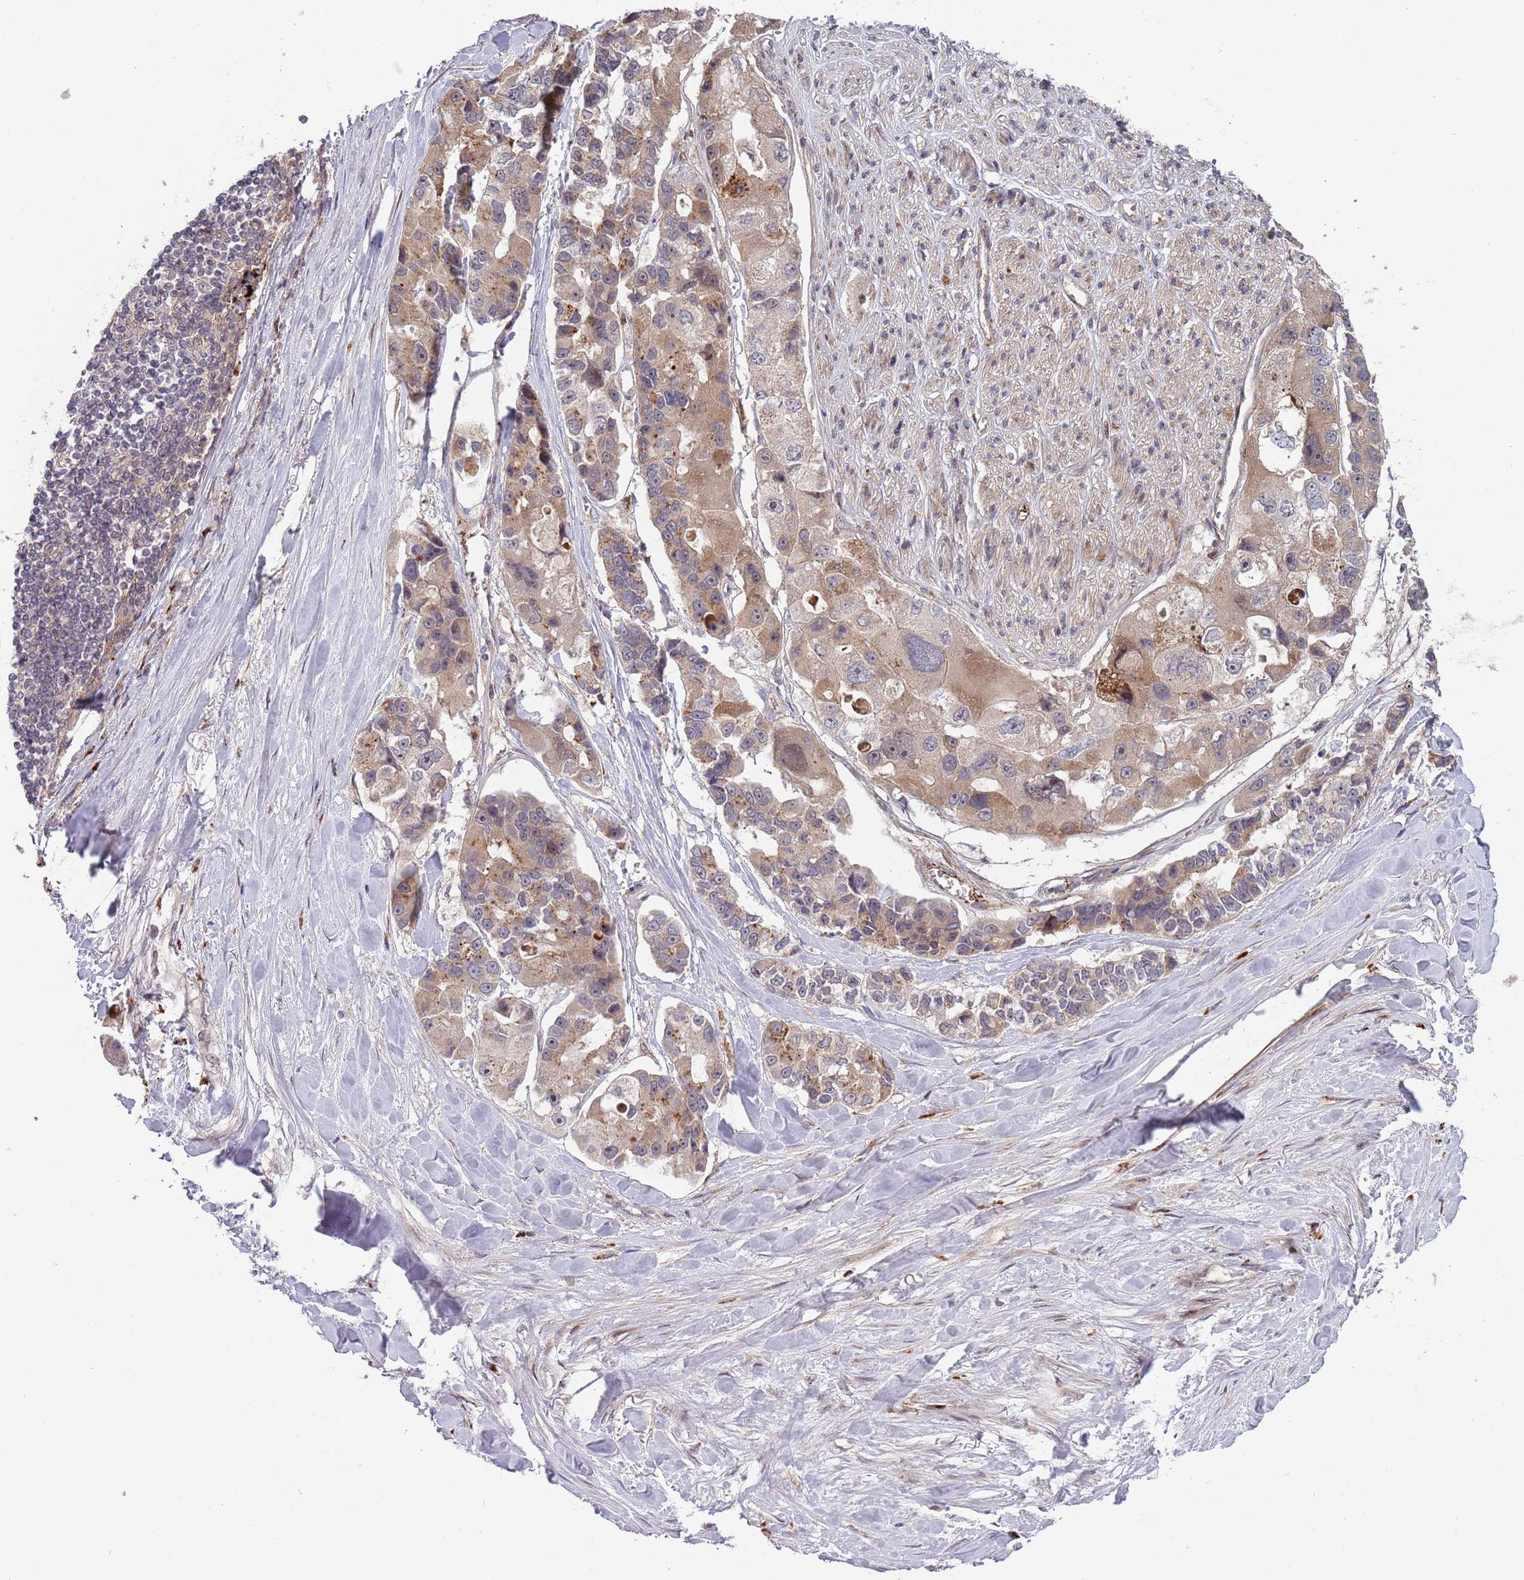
{"staining": {"intensity": "moderate", "quantity": "25%-75%", "location": "cytoplasmic/membranous"}, "tissue": "lung cancer", "cell_type": "Tumor cells", "image_type": "cancer", "snomed": [{"axis": "morphology", "description": "Adenocarcinoma, NOS"}, {"axis": "topography", "description": "Lung"}], "caption": "Protein positivity by IHC exhibits moderate cytoplasmic/membranous expression in approximately 25%-75% of tumor cells in adenocarcinoma (lung). (IHC, brightfield microscopy, high magnification).", "gene": "NT5DC4", "patient": {"sex": "female", "age": 54}}